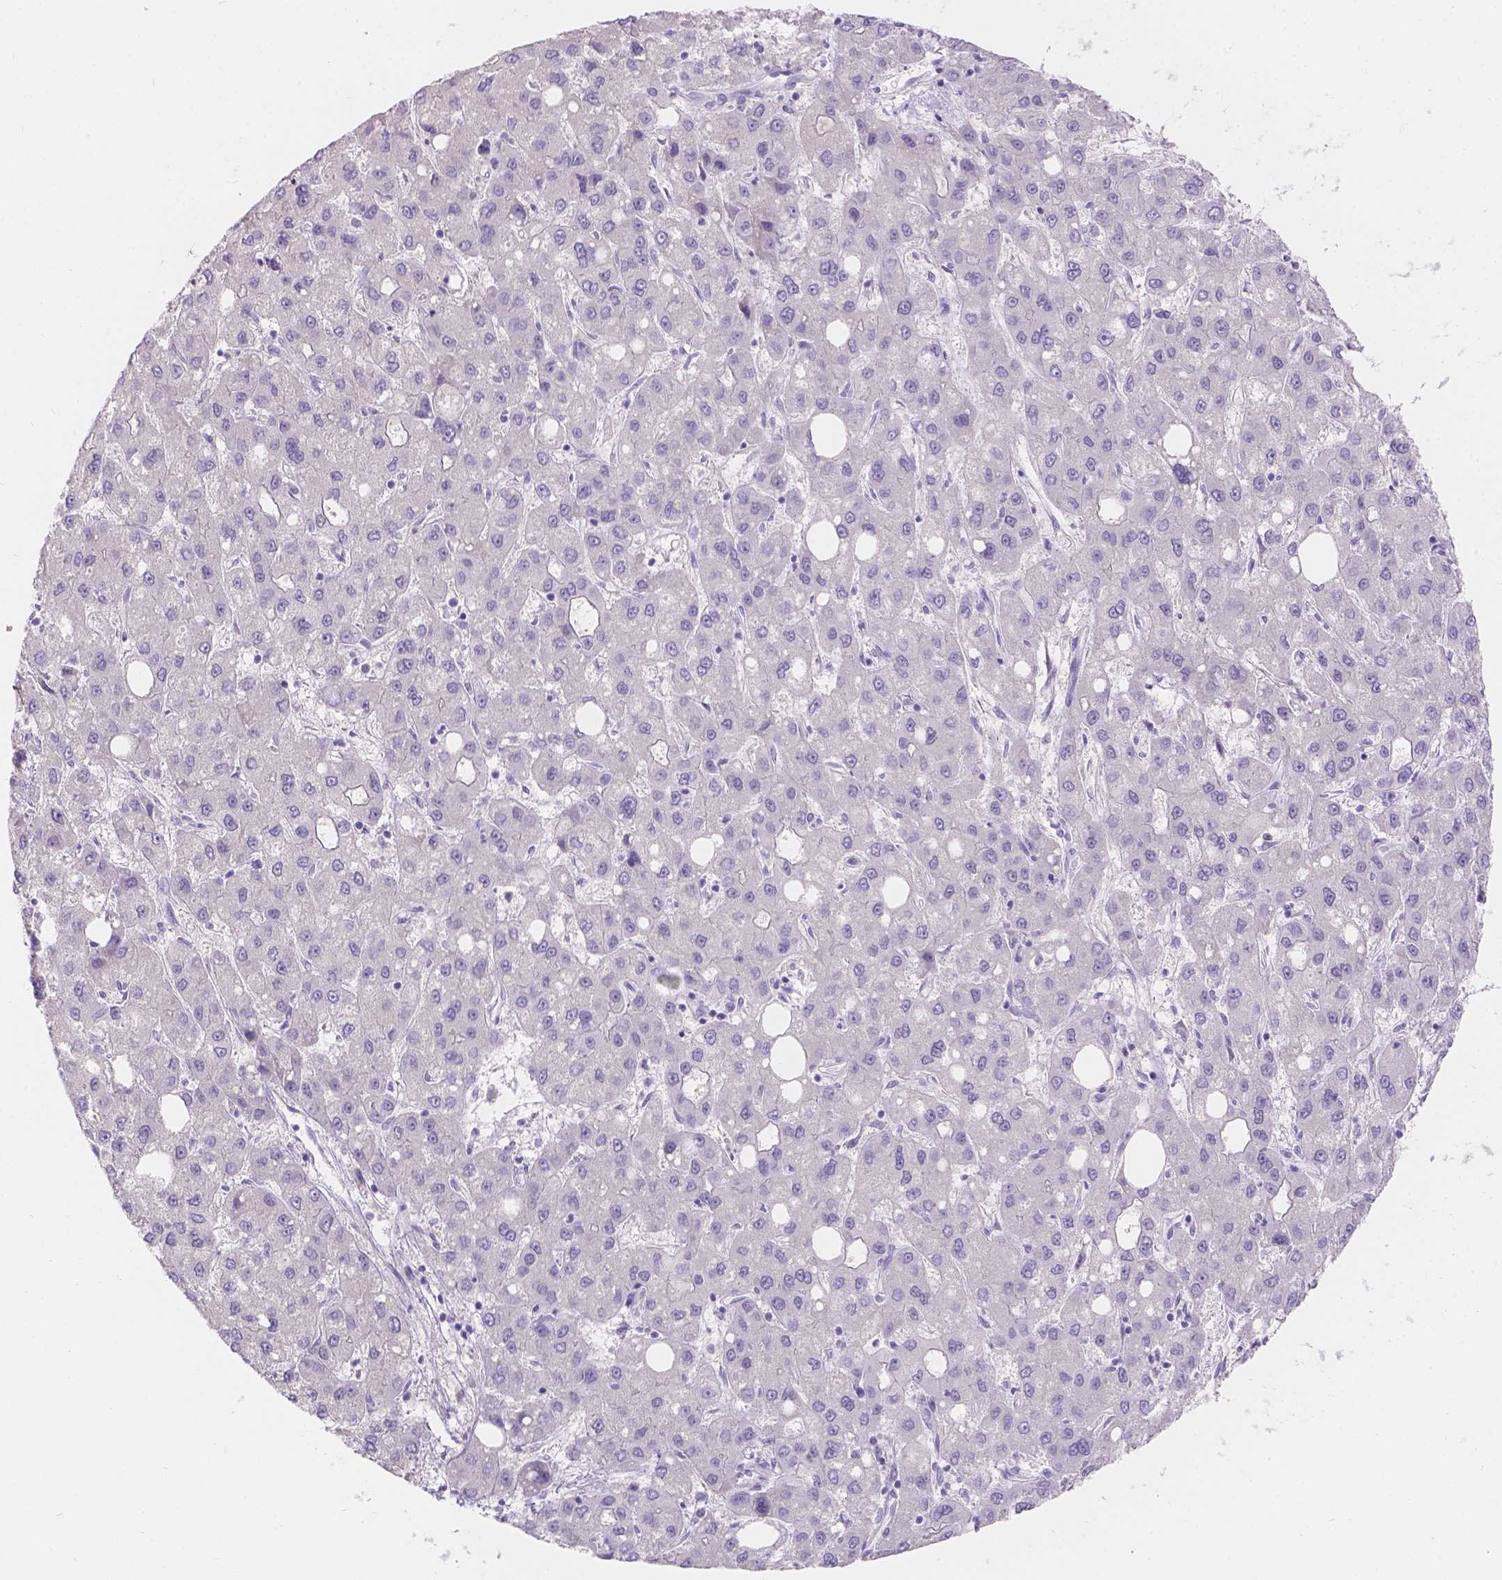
{"staining": {"intensity": "negative", "quantity": "none", "location": "none"}, "tissue": "liver cancer", "cell_type": "Tumor cells", "image_type": "cancer", "snomed": [{"axis": "morphology", "description": "Carcinoma, Hepatocellular, NOS"}, {"axis": "topography", "description": "Liver"}], "caption": "There is no significant expression in tumor cells of liver cancer (hepatocellular carcinoma).", "gene": "HTN3", "patient": {"sex": "male", "age": 73}}